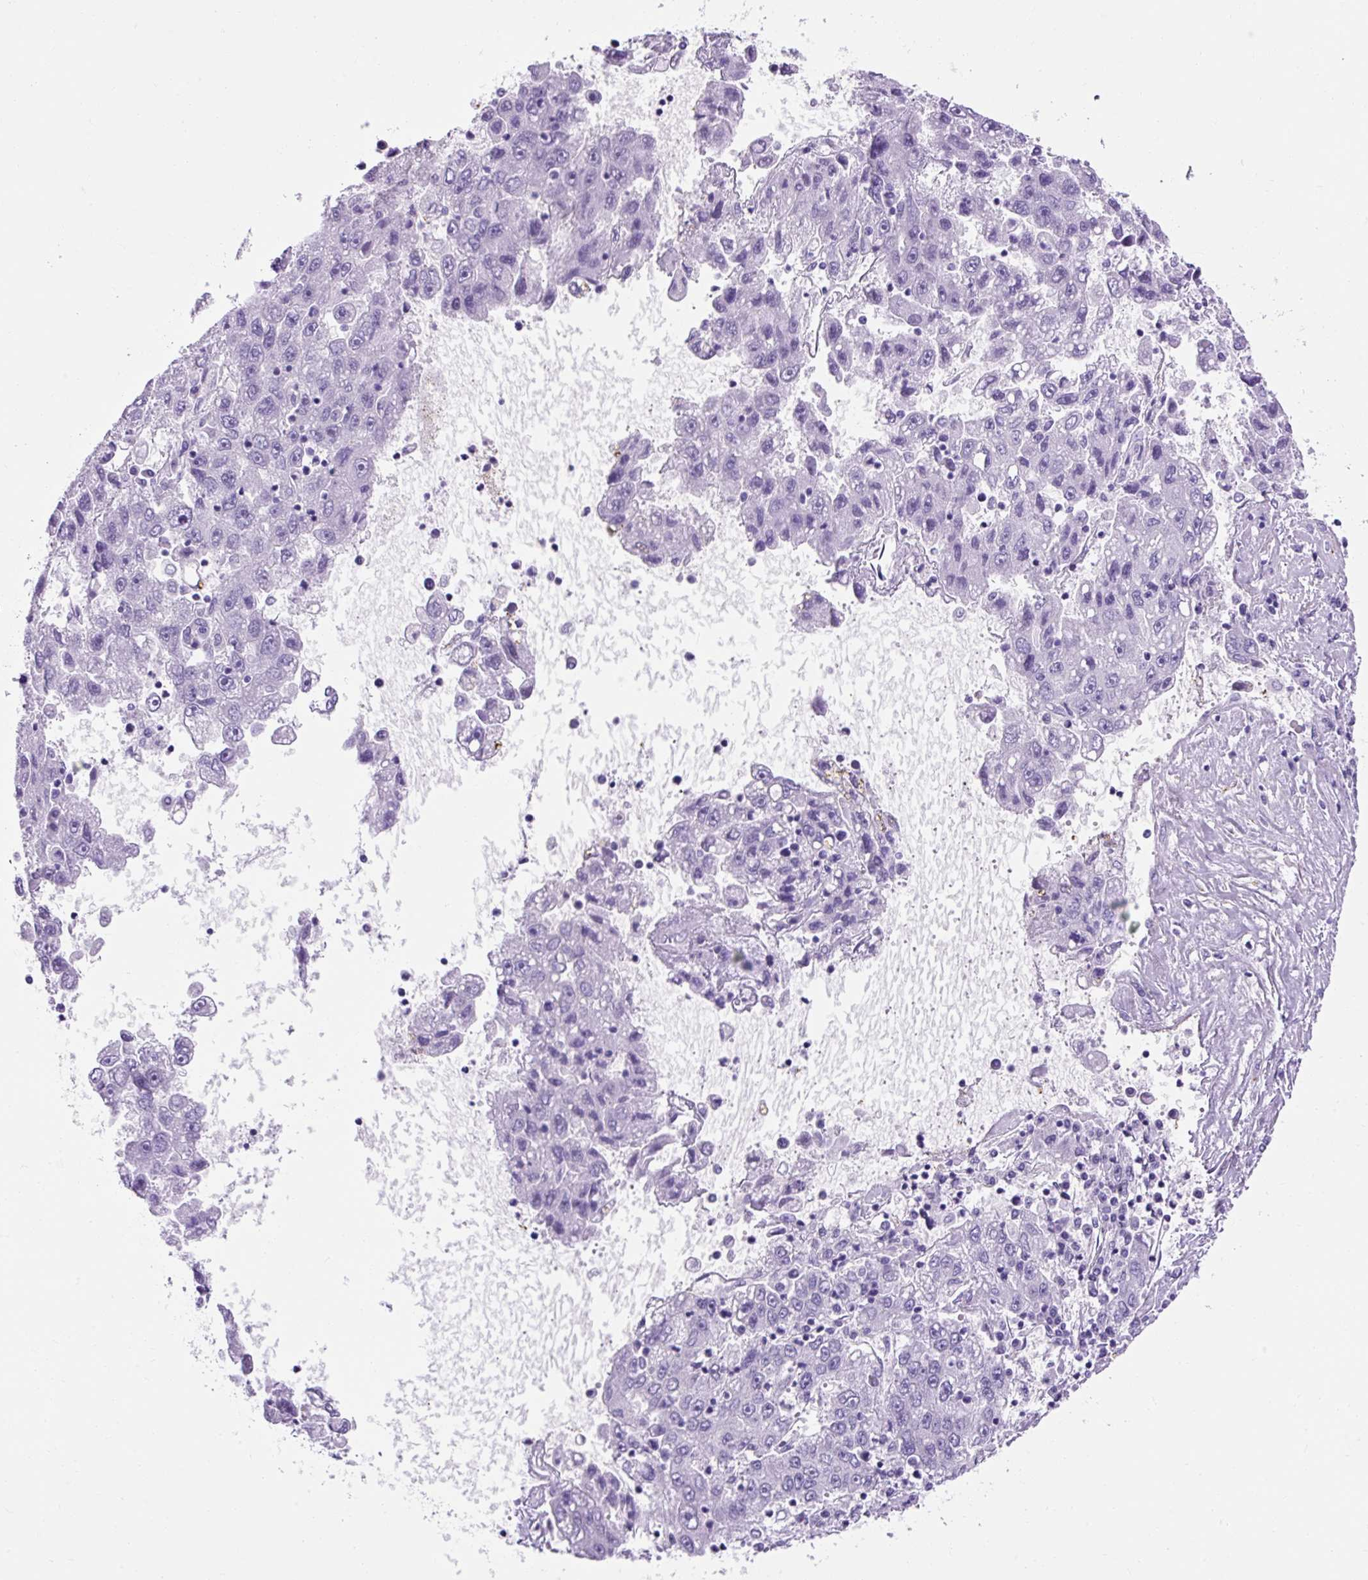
{"staining": {"intensity": "negative", "quantity": "none", "location": "none"}, "tissue": "liver cancer", "cell_type": "Tumor cells", "image_type": "cancer", "snomed": [{"axis": "morphology", "description": "Carcinoma, Hepatocellular, NOS"}, {"axis": "topography", "description": "Liver"}], "caption": "DAB (3,3'-diaminobenzidine) immunohistochemical staining of hepatocellular carcinoma (liver) displays no significant positivity in tumor cells. Nuclei are stained in blue.", "gene": "KRT12", "patient": {"sex": "male", "age": 49}}